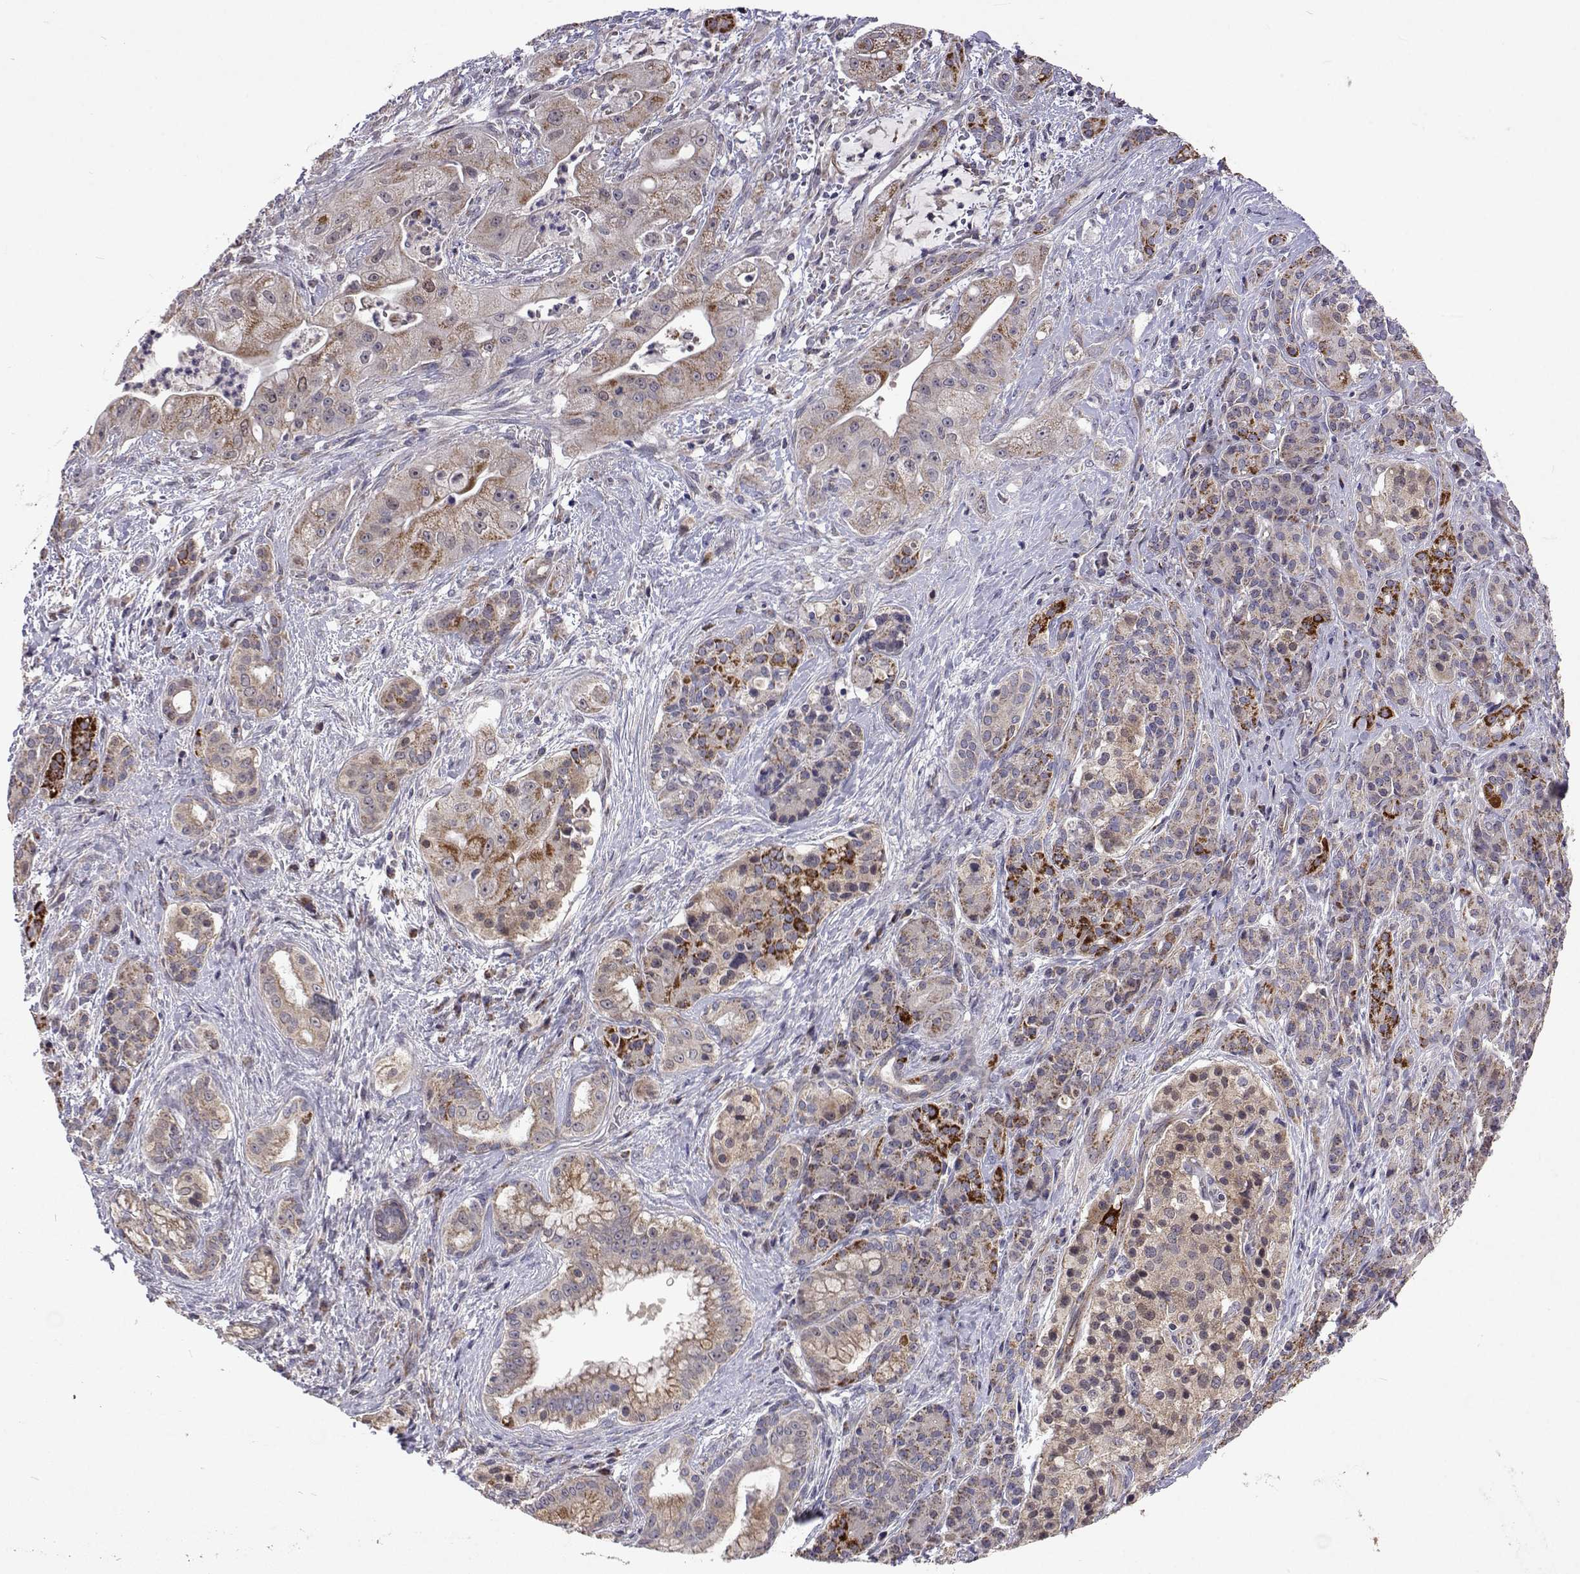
{"staining": {"intensity": "moderate", "quantity": "25%-75%", "location": "cytoplasmic/membranous"}, "tissue": "pancreatic cancer", "cell_type": "Tumor cells", "image_type": "cancer", "snomed": [{"axis": "morphology", "description": "Normal tissue, NOS"}, {"axis": "morphology", "description": "Inflammation, NOS"}, {"axis": "morphology", "description": "Adenocarcinoma, NOS"}, {"axis": "topography", "description": "Pancreas"}], "caption": "Immunohistochemistry micrograph of neoplastic tissue: human pancreatic cancer stained using immunohistochemistry exhibits medium levels of moderate protein expression localized specifically in the cytoplasmic/membranous of tumor cells, appearing as a cytoplasmic/membranous brown color.", "gene": "DHTKD1", "patient": {"sex": "male", "age": 57}}